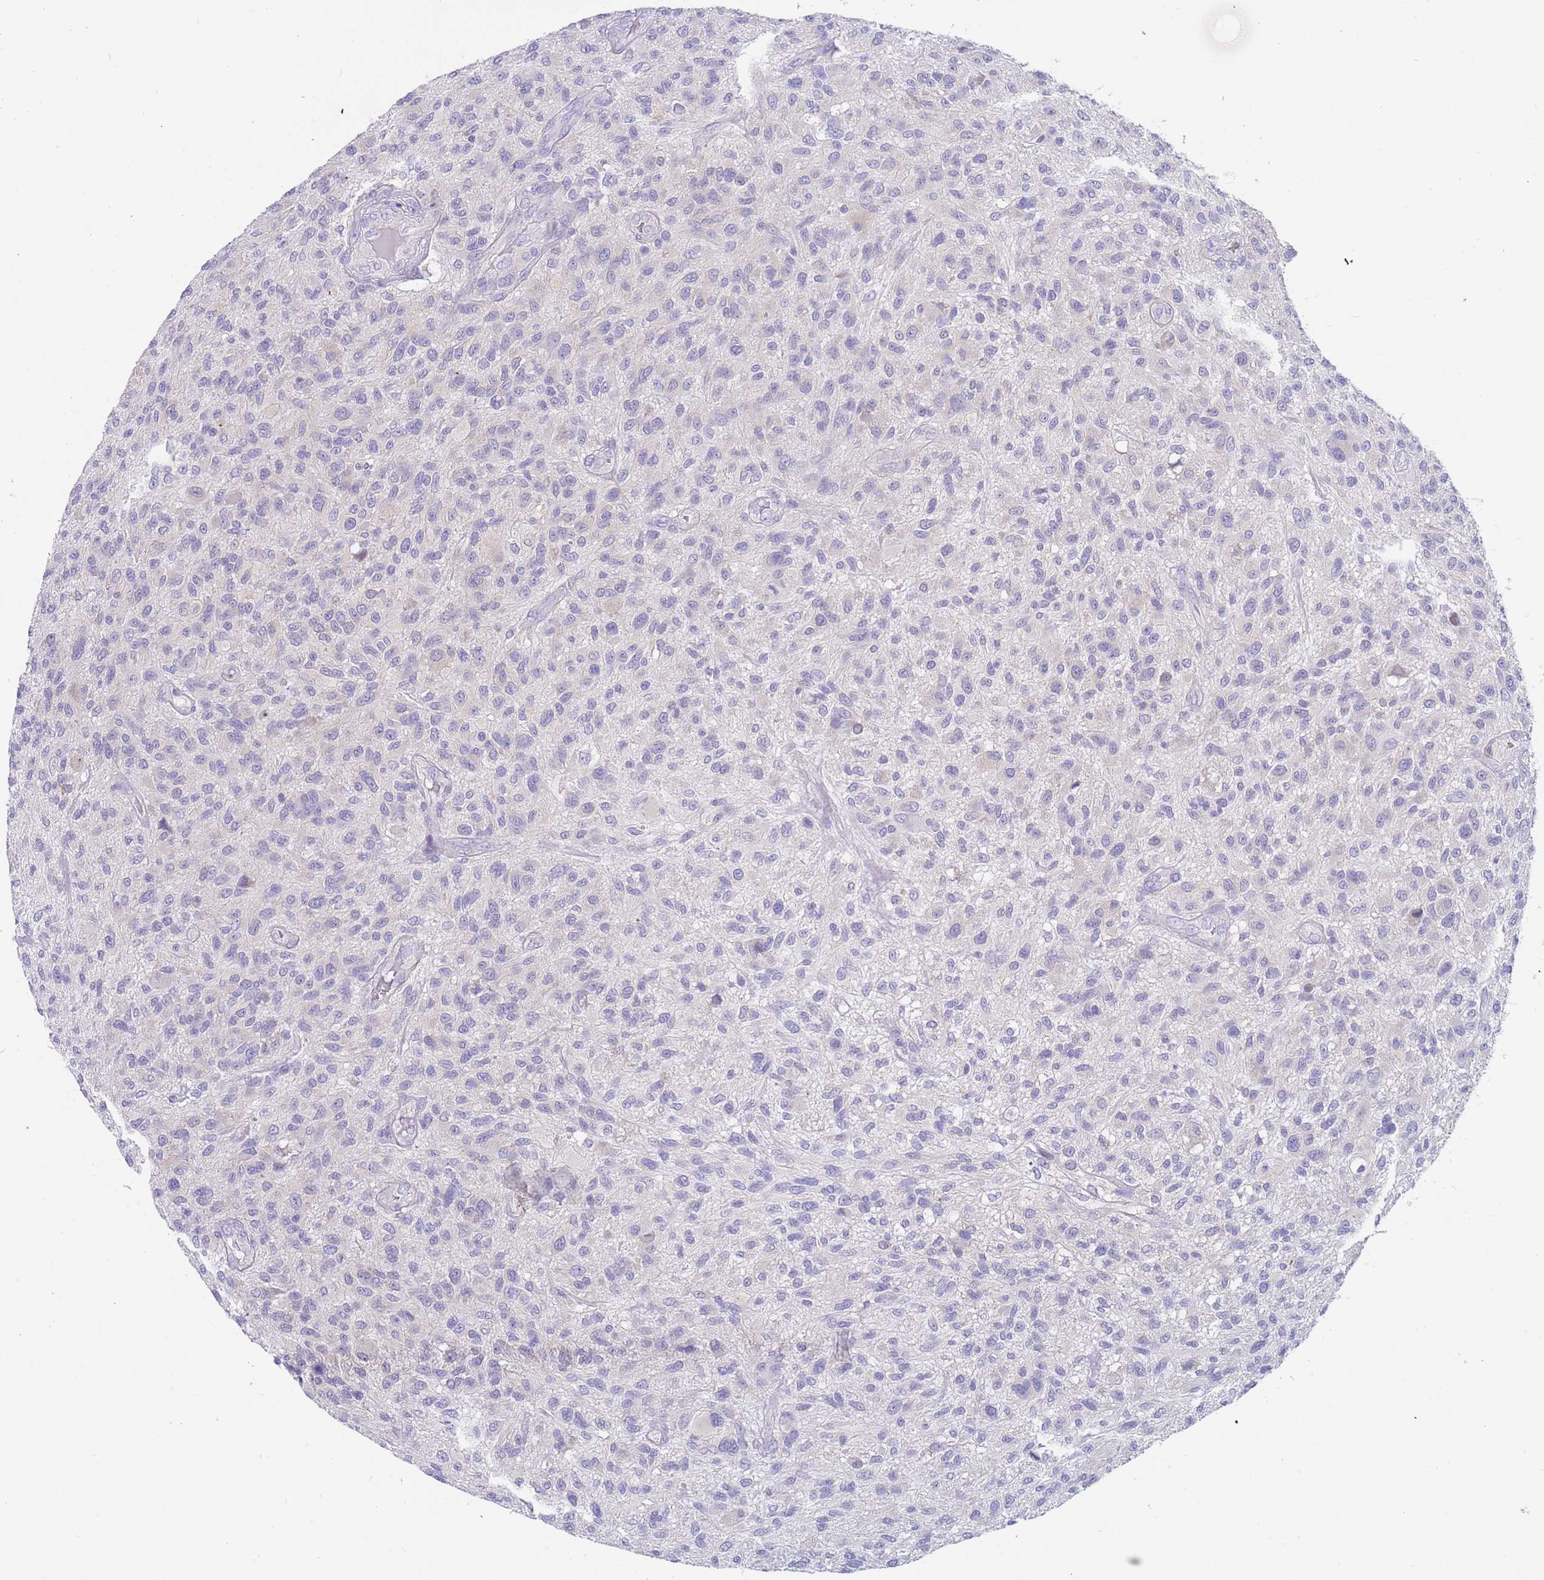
{"staining": {"intensity": "negative", "quantity": "none", "location": "none"}, "tissue": "glioma", "cell_type": "Tumor cells", "image_type": "cancer", "snomed": [{"axis": "morphology", "description": "Glioma, malignant, High grade"}, {"axis": "topography", "description": "Brain"}], "caption": "Immunohistochemical staining of malignant glioma (high-grade) demonstrates no significant expression in tumor cells.", "gene": "TYW1", "patient": {"sex": "male", "age": 47}}